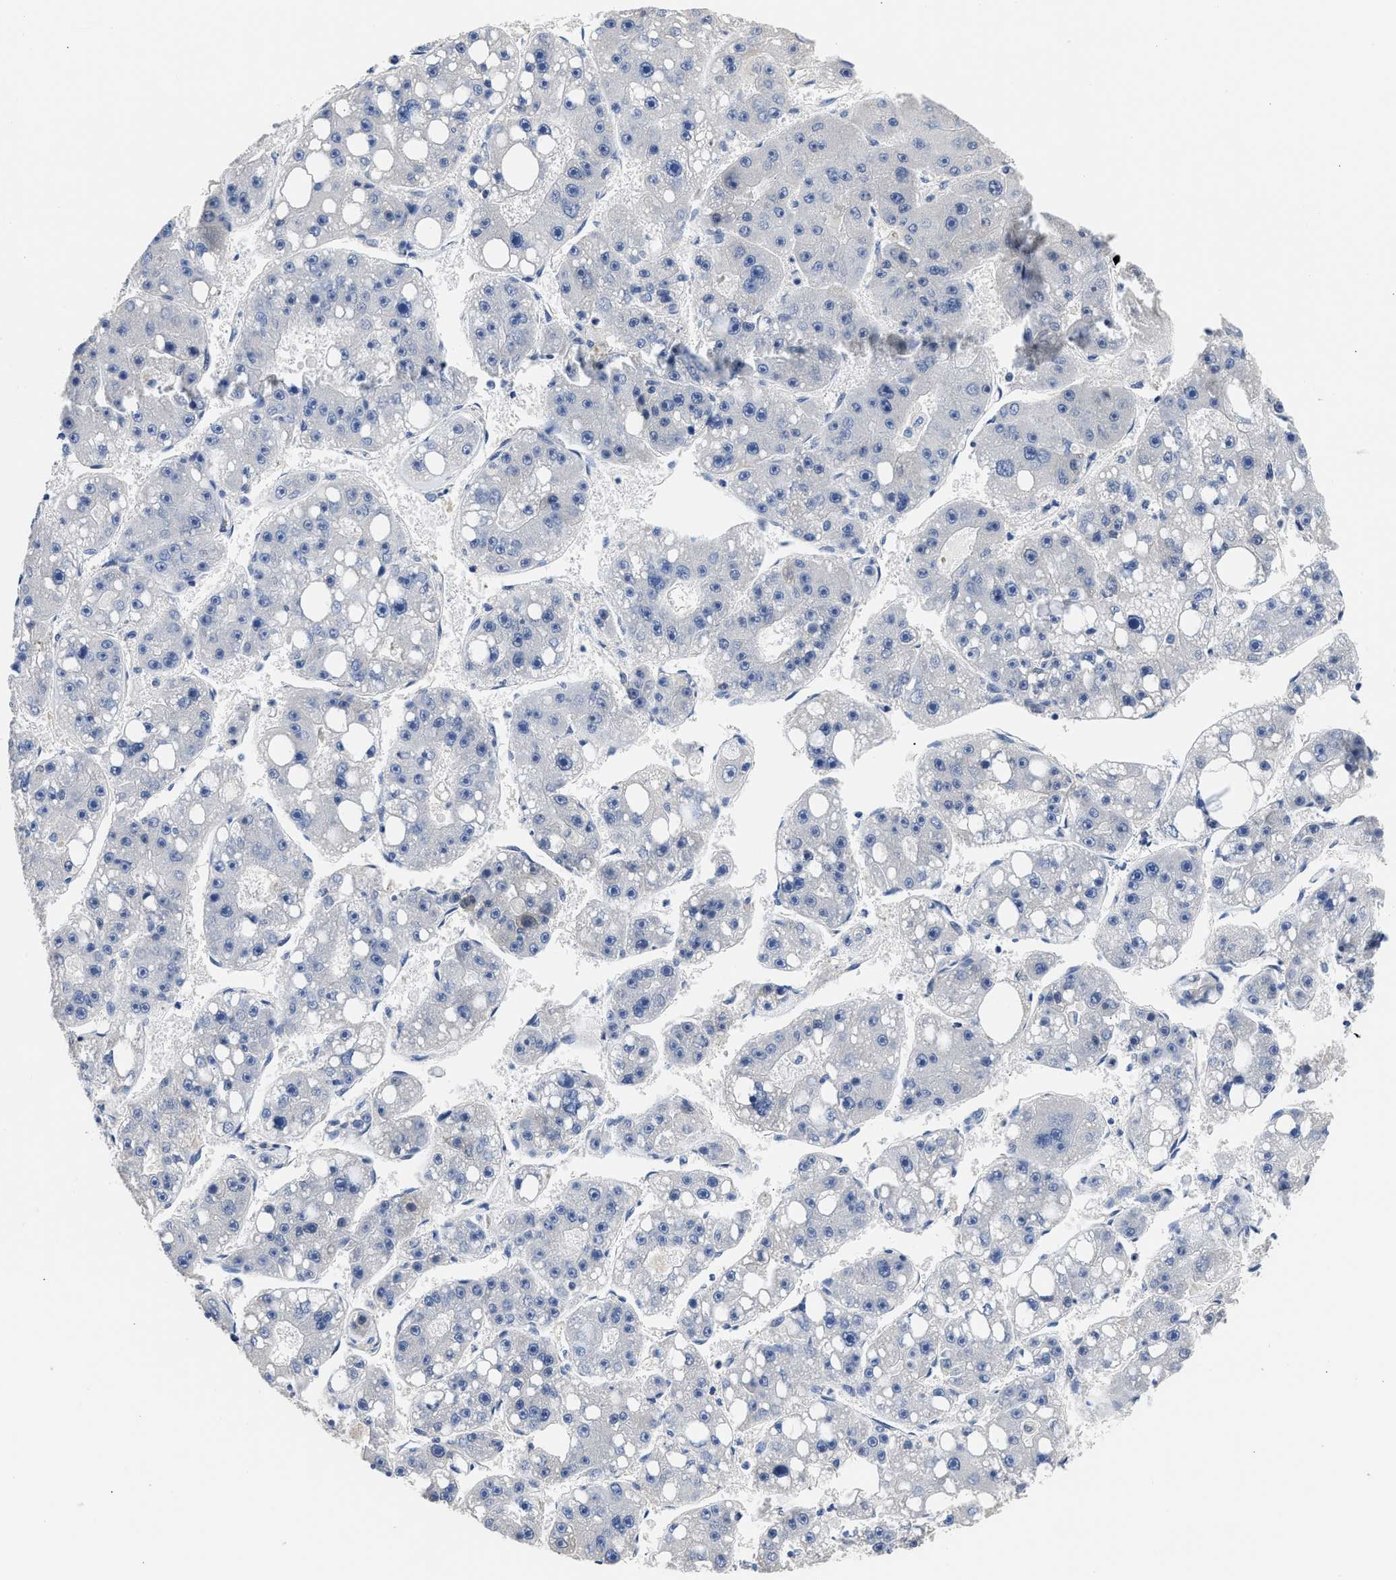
{"staining": {"intensity": "negative", "quantity": "none", "location": "none"}, "tissue": "liver cancer", "cell_type": "Tumor cells", "image_type": "cancer", "snomed": [{"axis": "morphology", "description": "Carcinoma, Hepatocellular, NOS"}, {"axis": "topography", "description": "Liver"}], "caption": "DAB (3,3'-diaminobenzidine) immunohistochemical staining of human hepatocellular carcinoma (liver) demonstrates no significant positivity in tumor cells.", "gene": "XPO5", "patient": {"sex": "female", "age": 61}}